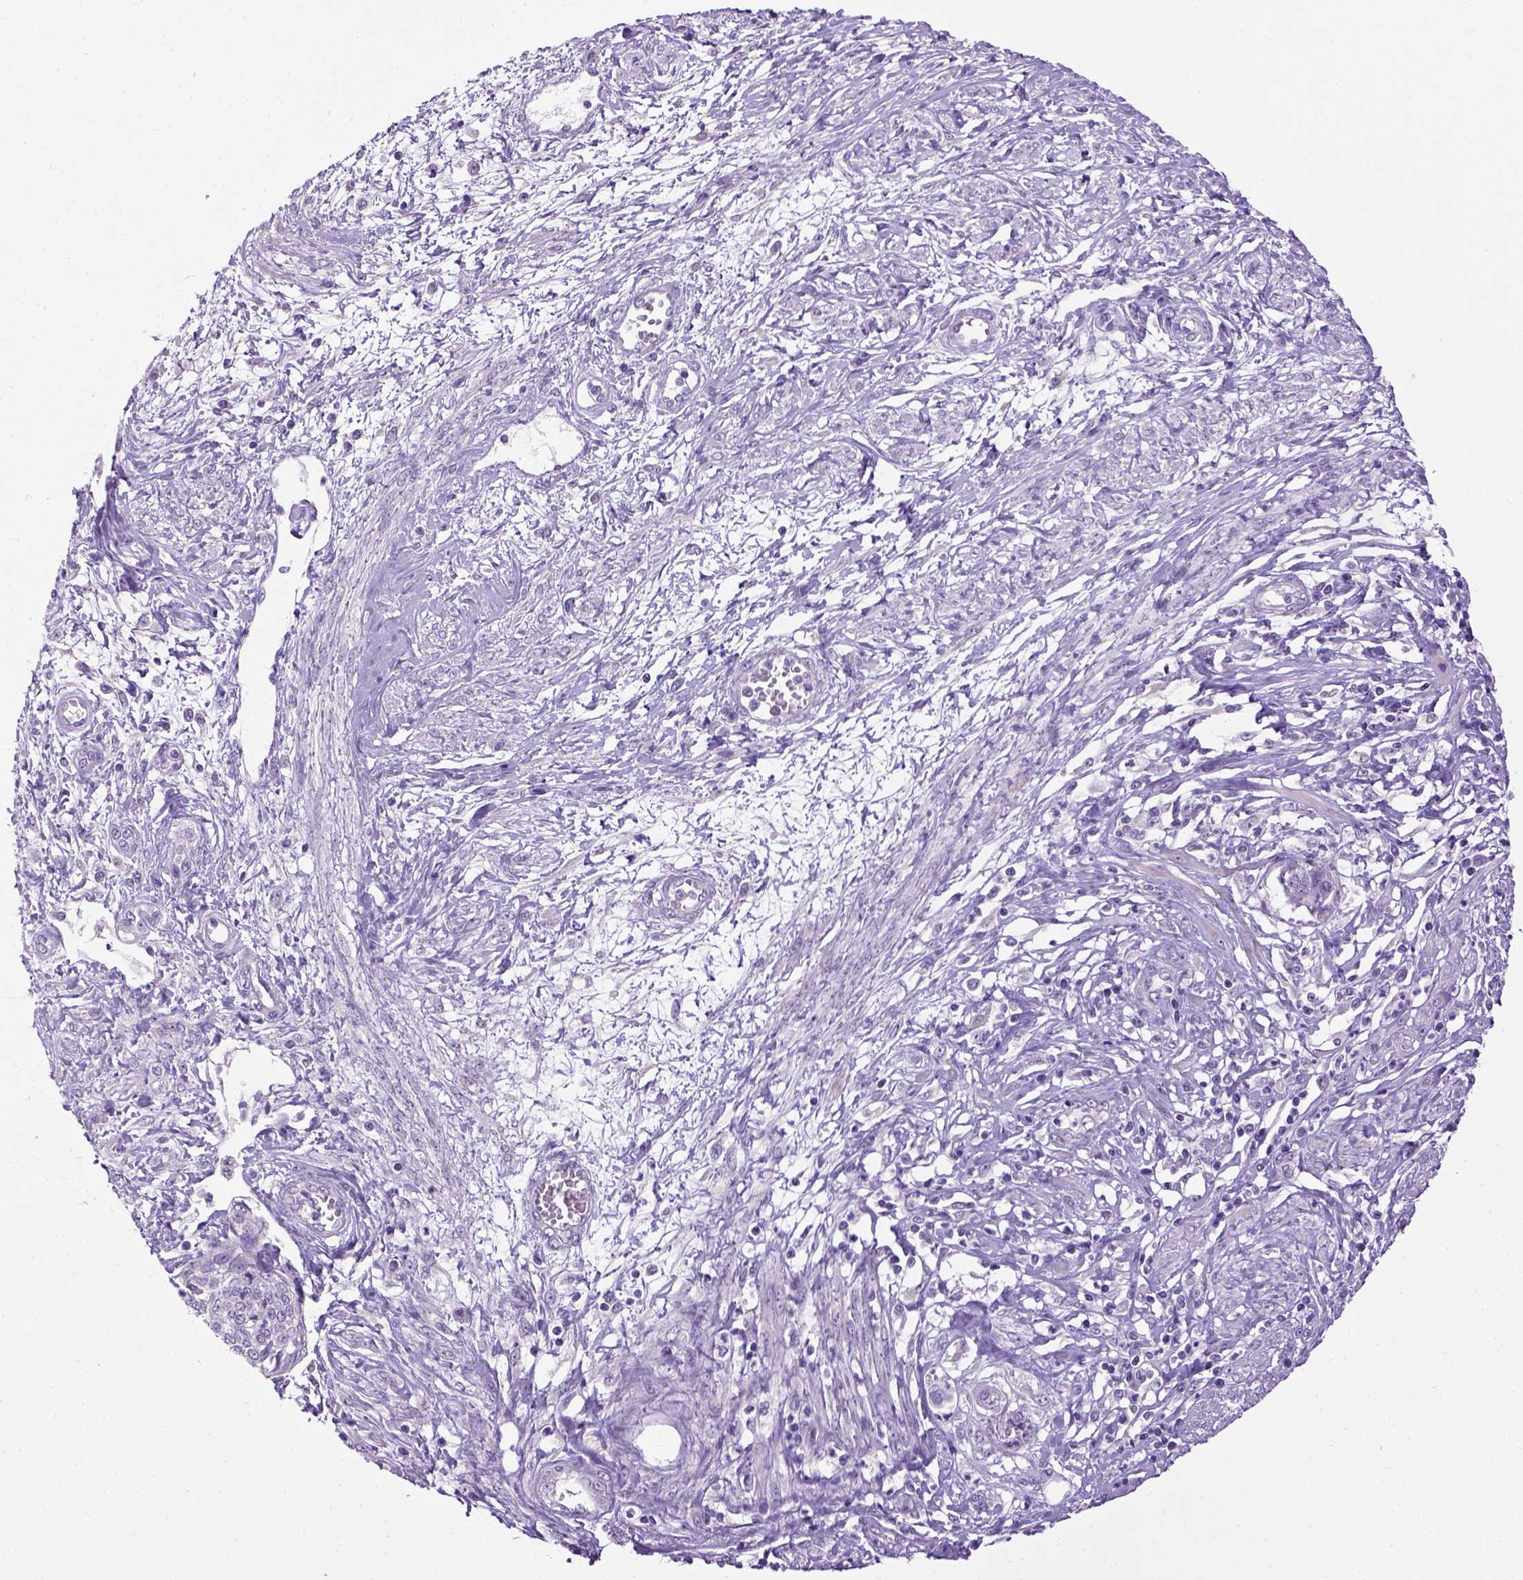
{"staining": {"intensity": "negative", "quantity": "none", "location": "none"}, "tissue": "cervical cancer", "cell_type": "Tumor cells", "image_type": "cancer", "snomed": [{"axis": "morphology", "description": "Squamous cell carcinoma, NOS"}, {"axis": "topography", "description": "Cervix"}], "caption": "Immunohistochemistry histopathology image of cervical squamous cell carcinoma stained for a protein (brown), which demonstrates no positivity in tumor cells.", "gene": "UTP4", "patient": {"sex": "female", "age": 34}}